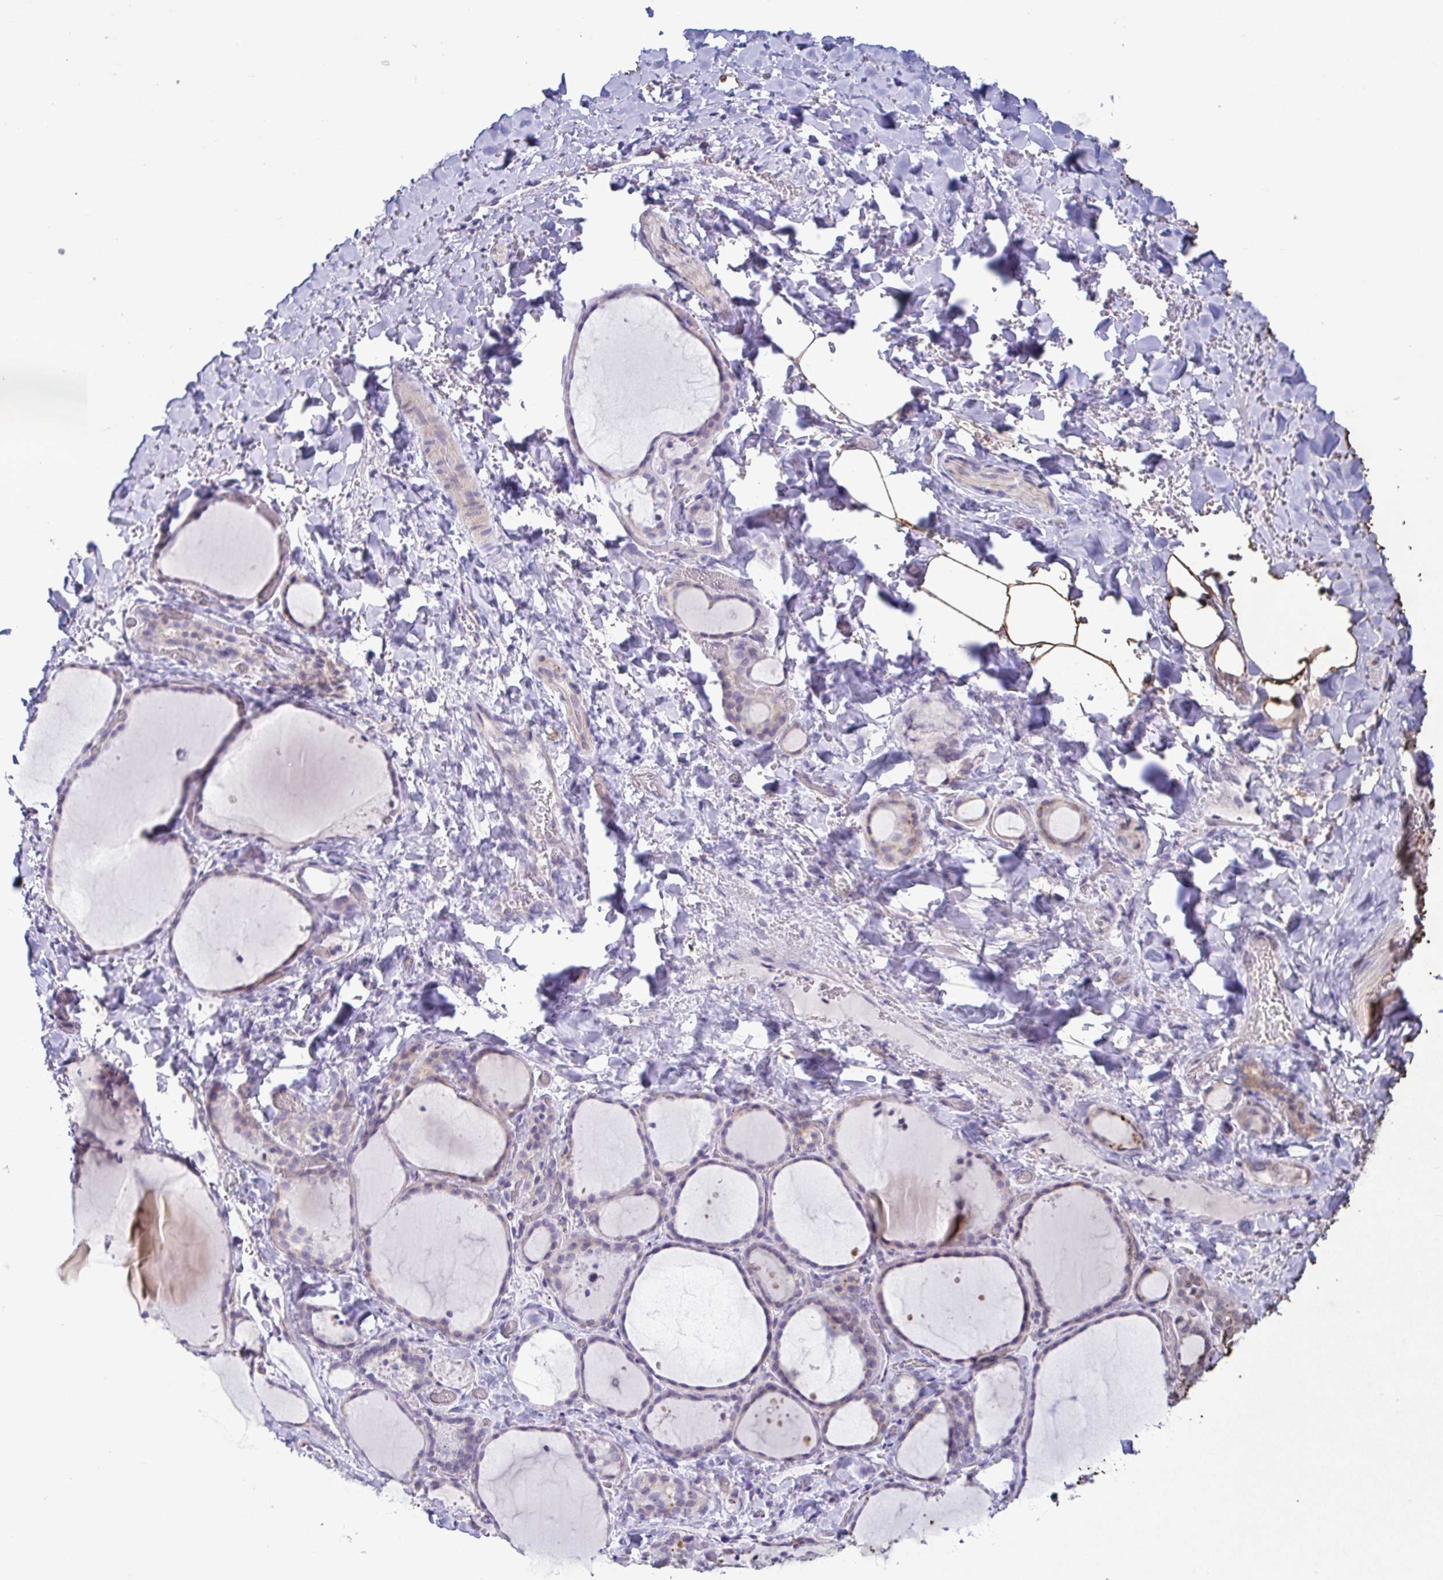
{"staining": {"intensity": "weak", "quantity": "<25%", "location": "cytoplasmic/membranous"}, "tissue": "thyroid gland", "cell_type": "Glandular cells", "image_type": "normal", "snomed": [{"axis": "morphology", "description": "Normal tissue, NOS"}, {"axis": "topography", "description": "Thyroid gland"}], "caption": "Immunohistochemistry photomicrograph of benign thyroid gland stained for a protein (brown), which demonstrates no expression in glandular cells.", "gene": "TNNI2", "patient": {"sex": "female", "age": 36}}